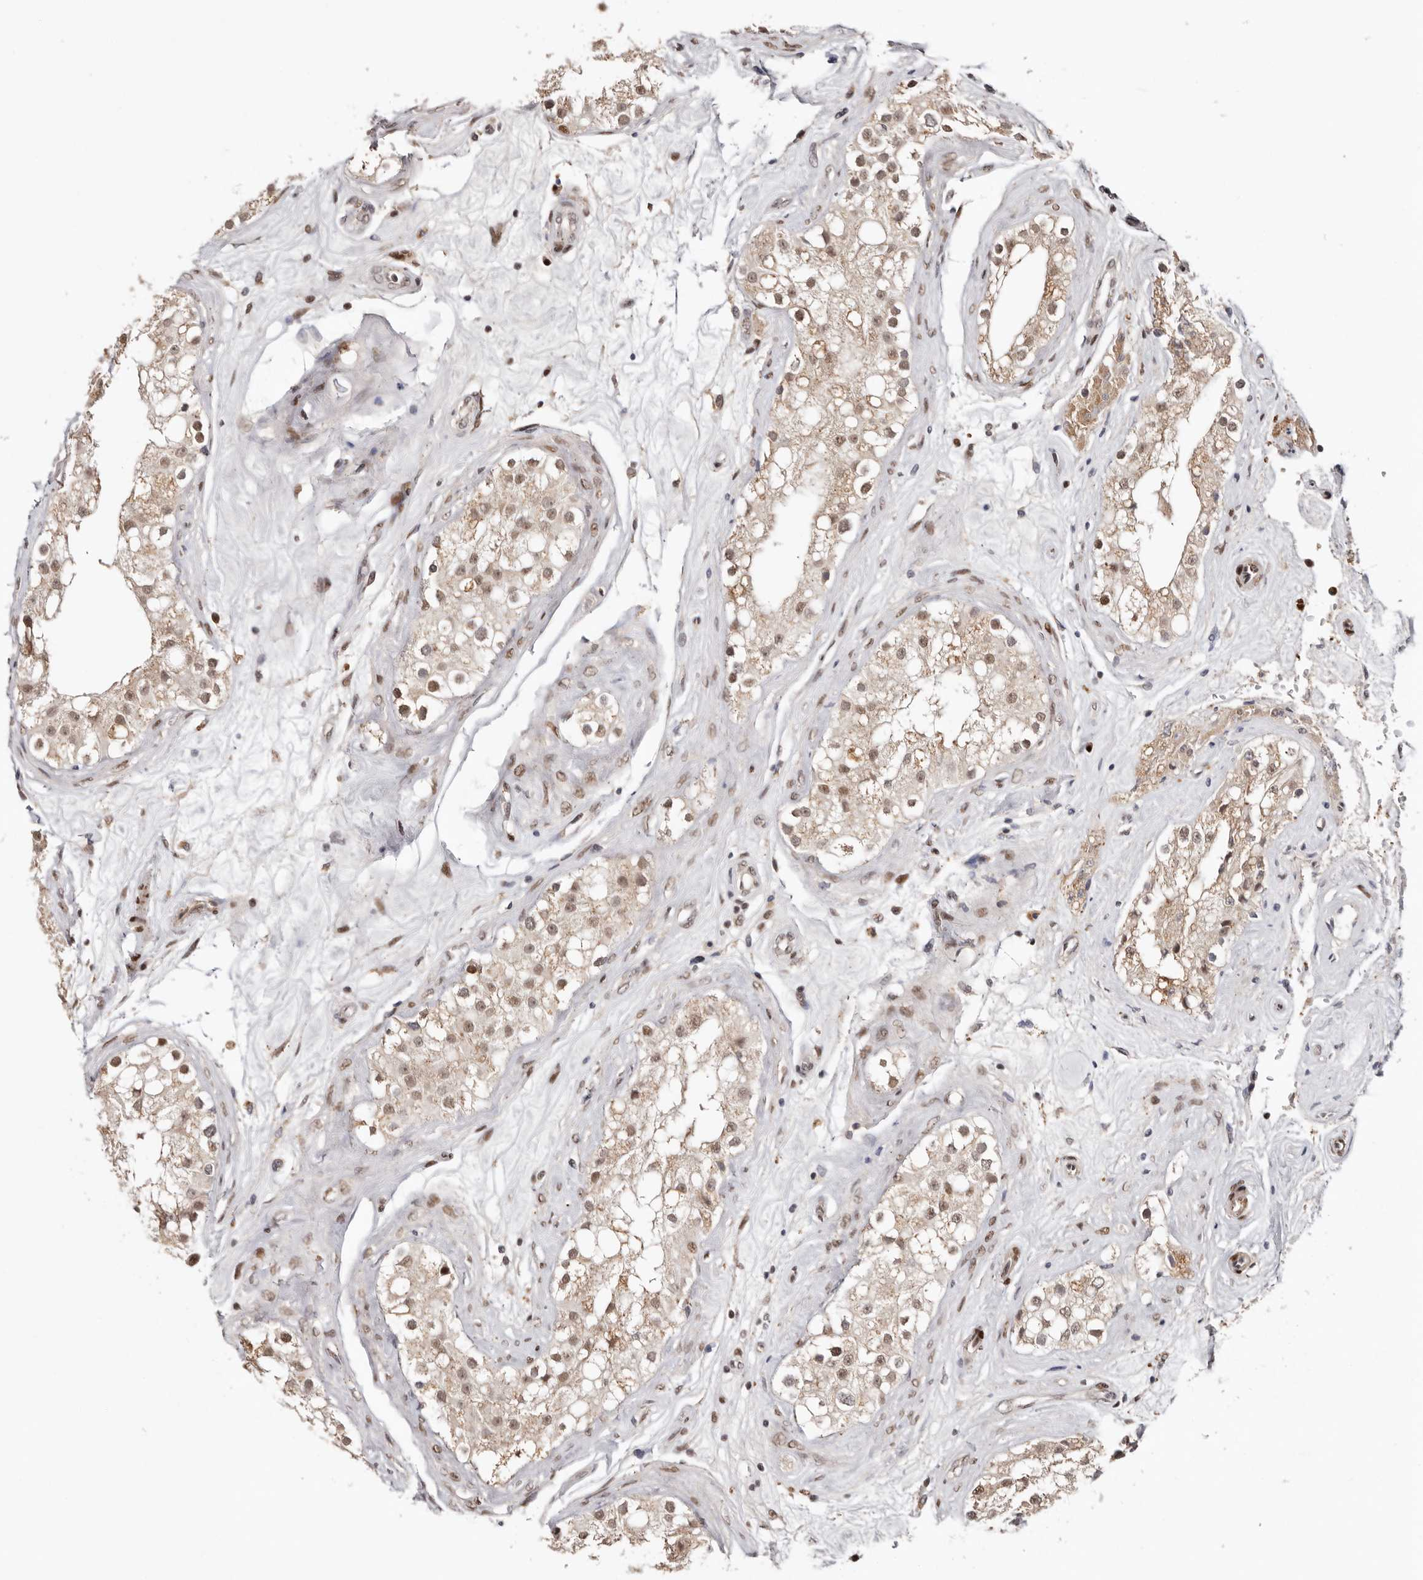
{"staining": {"intensity": "moderate", "quantity": "25%-75%", "location": "nuclear"}, "tissue": "testis", "cell_type": "Cells in seminiferous ducts", "image_type": "normal", "snomed": [{"axis": "morphology", "description": "Normal tissue, NOS"}, {"axis": "topography", "description": "Testis"}], "caption": "This photomicrograph demonstrates IHC staining of normal testis, with medium moderate nuclear staining in approximately 25%-75% of cells in seminiferous ducts.", "gene": "SMAD7", "patient": {"sex": "male", "age": 84}}